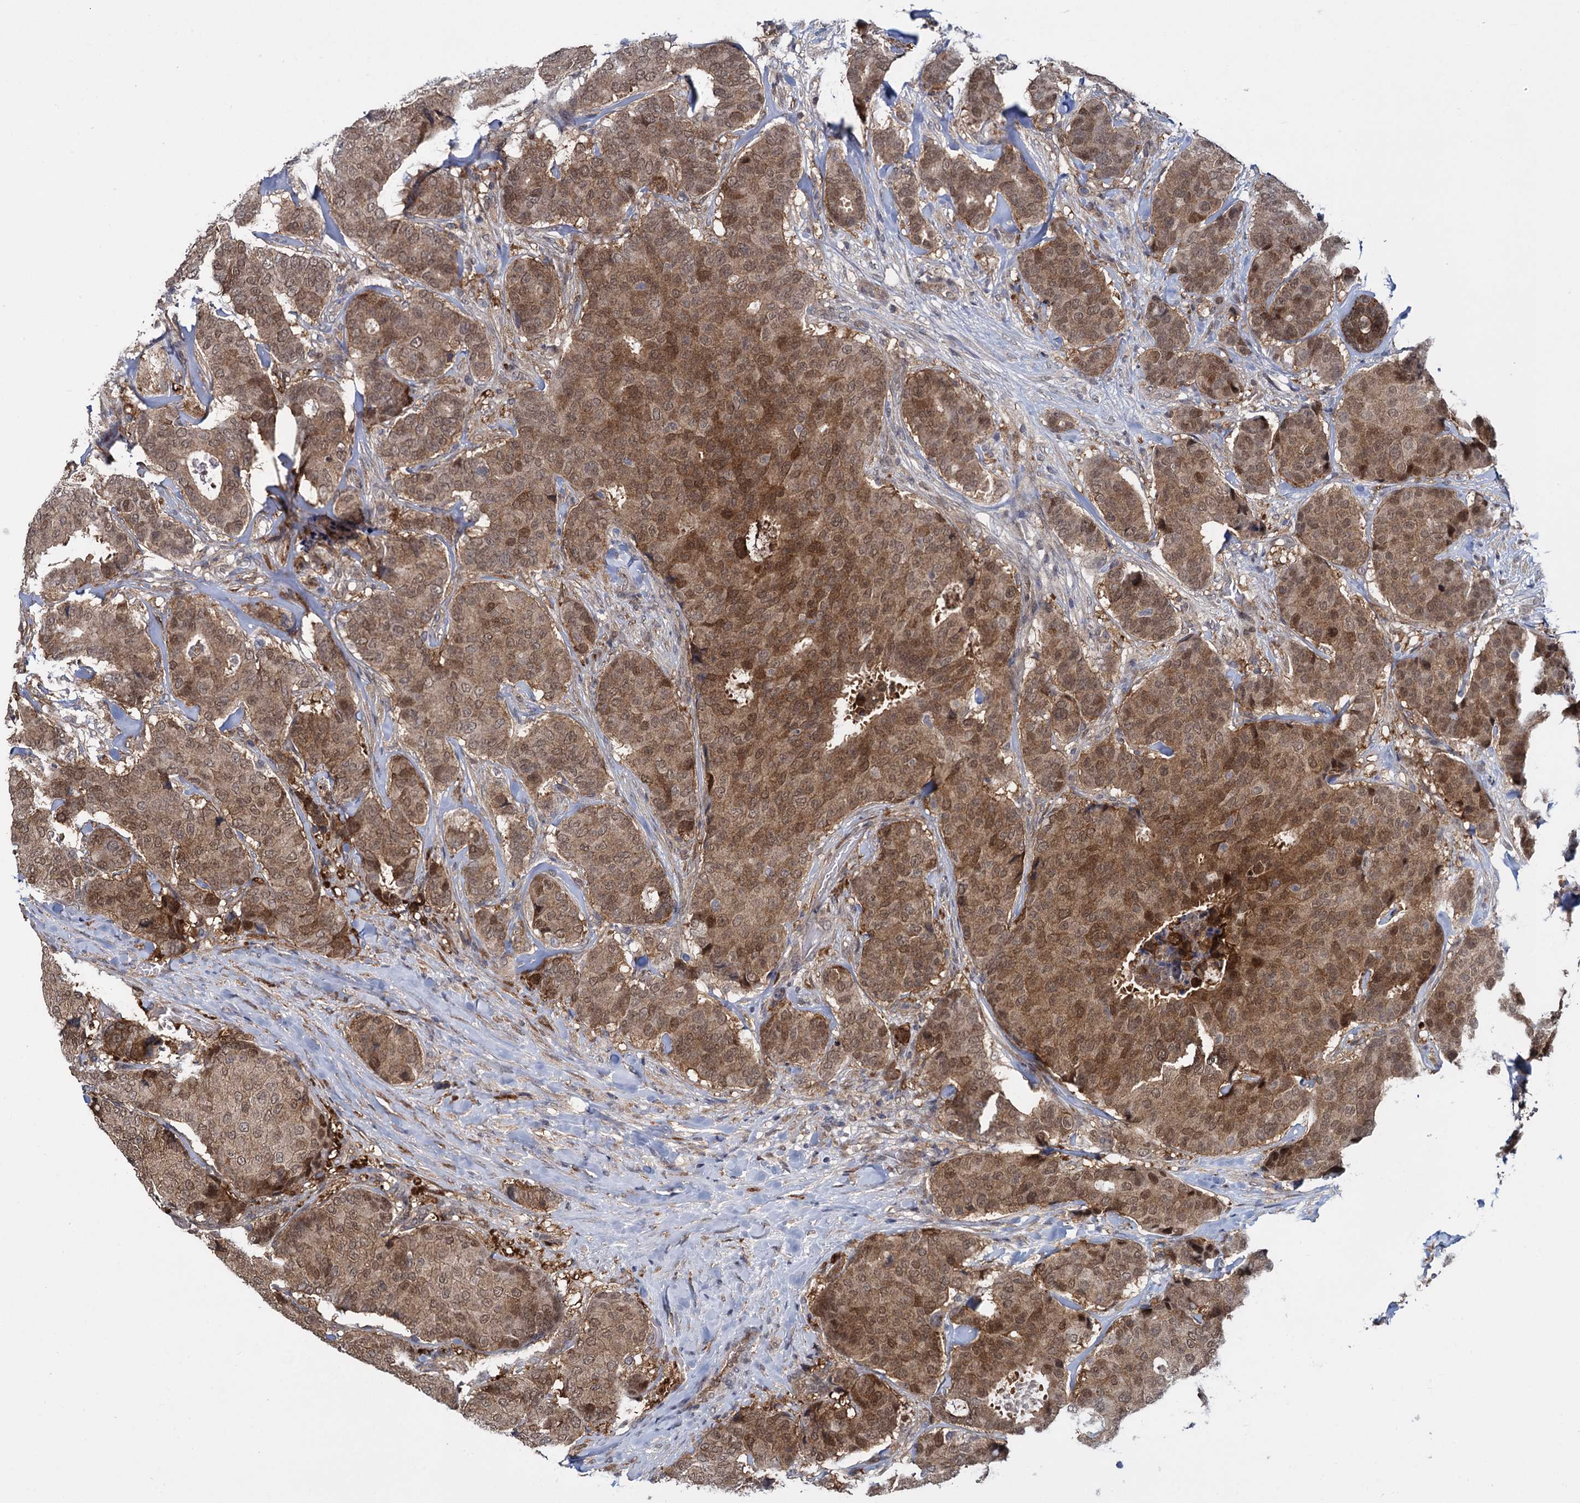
{"staining": {"intensity": "moderate", "quantity": ">75%", "location": "cytoplasmic/membranous,nuclear"}, "tissue": "breast cancer", "cell_type": "Tumor cells", "image_type": "cancer", "snomed": [{"axis": "morphology", "description": "Duct carcinoma"}, {"axis": "topography", "description": "Breast"}], "caption": "Immunohistochemistry (IHC) of human breast cancer reveals medium levels of moderate cytoplasmic/membranous and nuclear staining in approximately >75% of tumor cells.", "gene": "GLO1", "patient": {"sex": "female", "age": 75}}